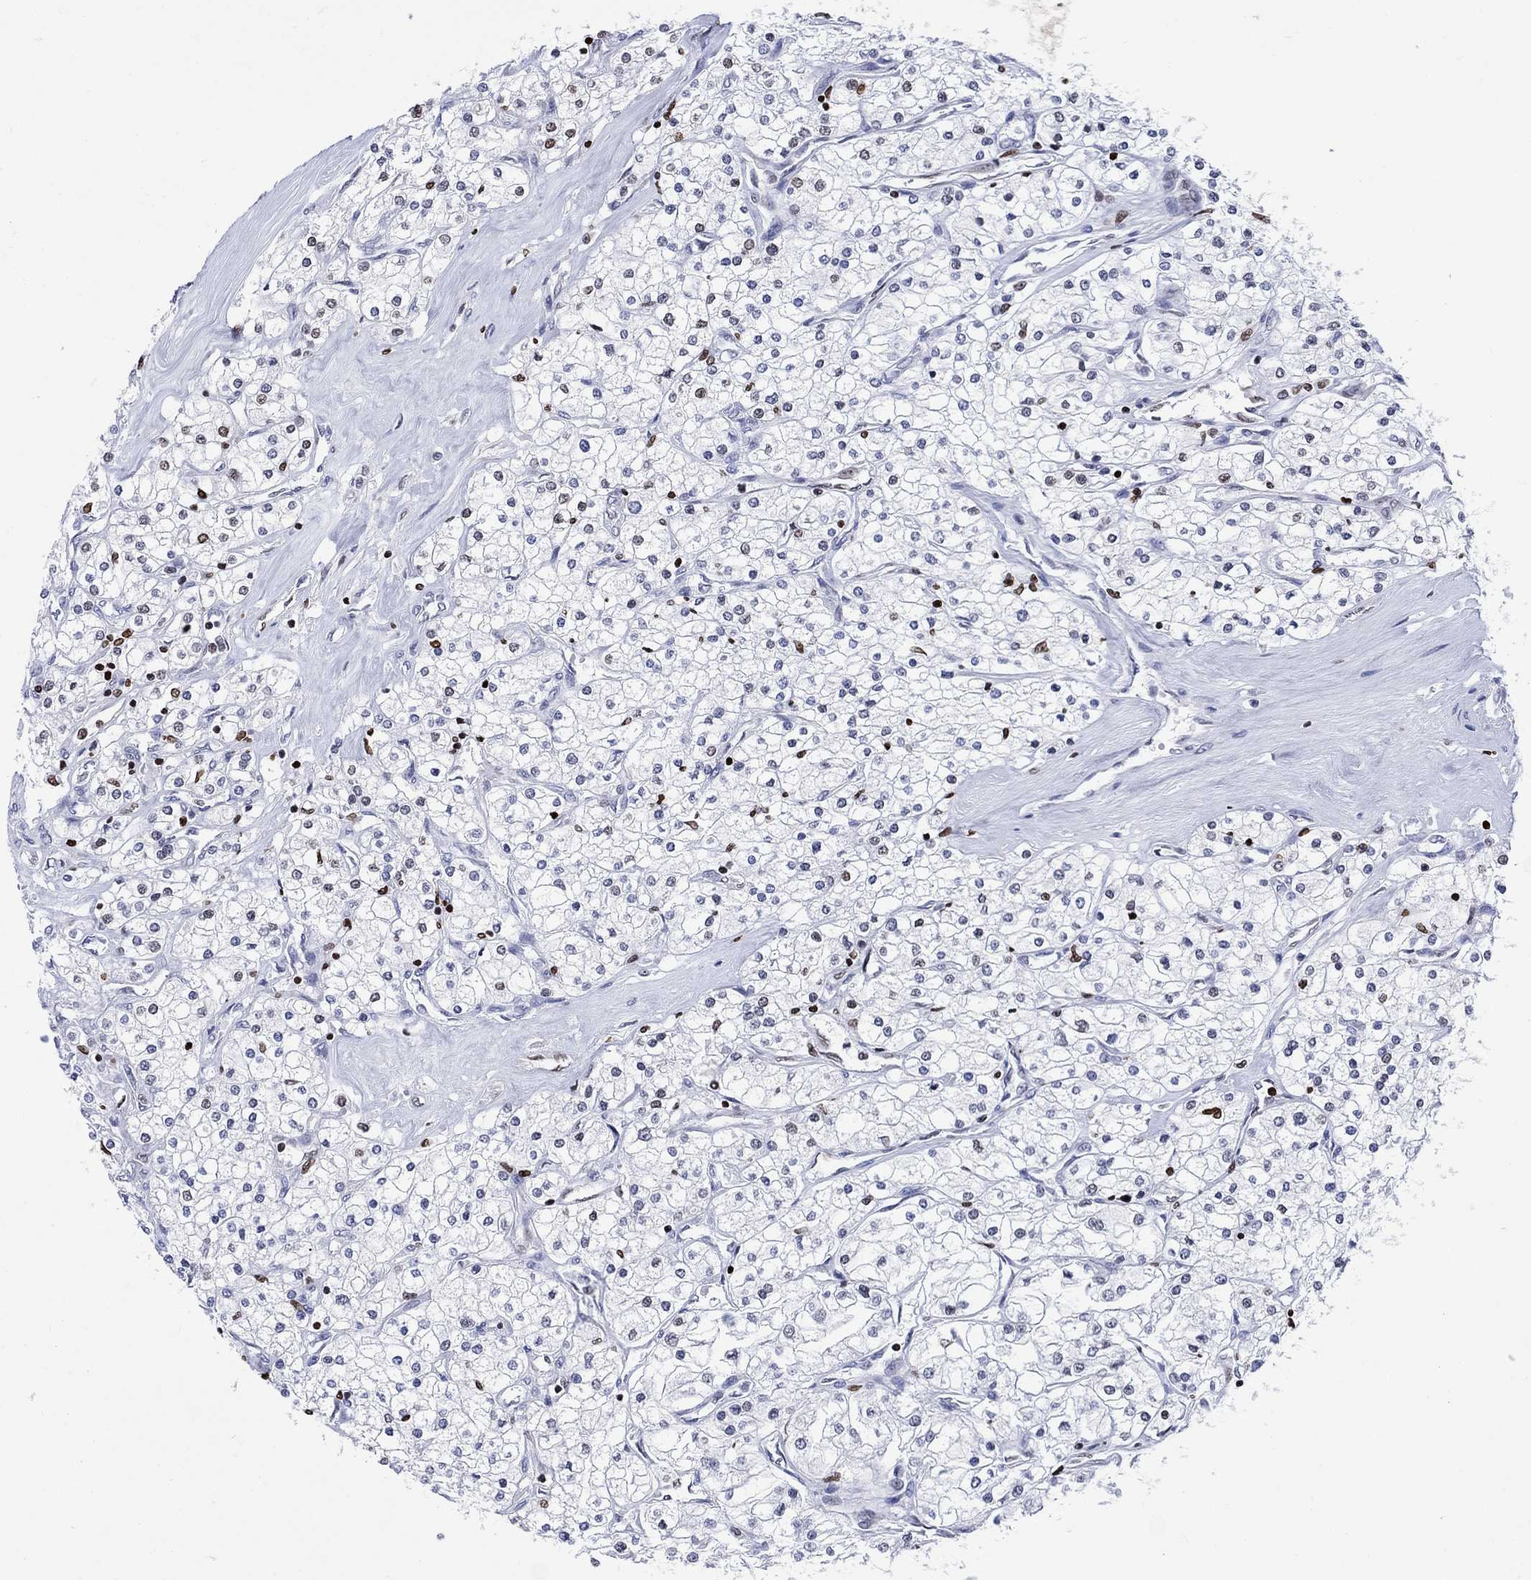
{"staining": {"intensity": "moderate", "quantity": "<25%", "location": "nuclear"}, "tissue": "renal cancer", "cell_type": "Tumor cells", "image_type": "cancer", "snomed": [{"axis": "morphology", "description": "Adenocarcinoma, NOS"}, {"axis": "topography", "description": "Kidney"}], "caption": "A low amount of moderate nuclear positivity is seen in about <25% of tumor cells in renal adenocarcinoma tissue. (Stains: DAB in brown, nuclei in blue, Microscopy: brightfield microscopy at high magnification).", "gene": "HMGA1", "patient": {"sex": "male", "age": 80}}